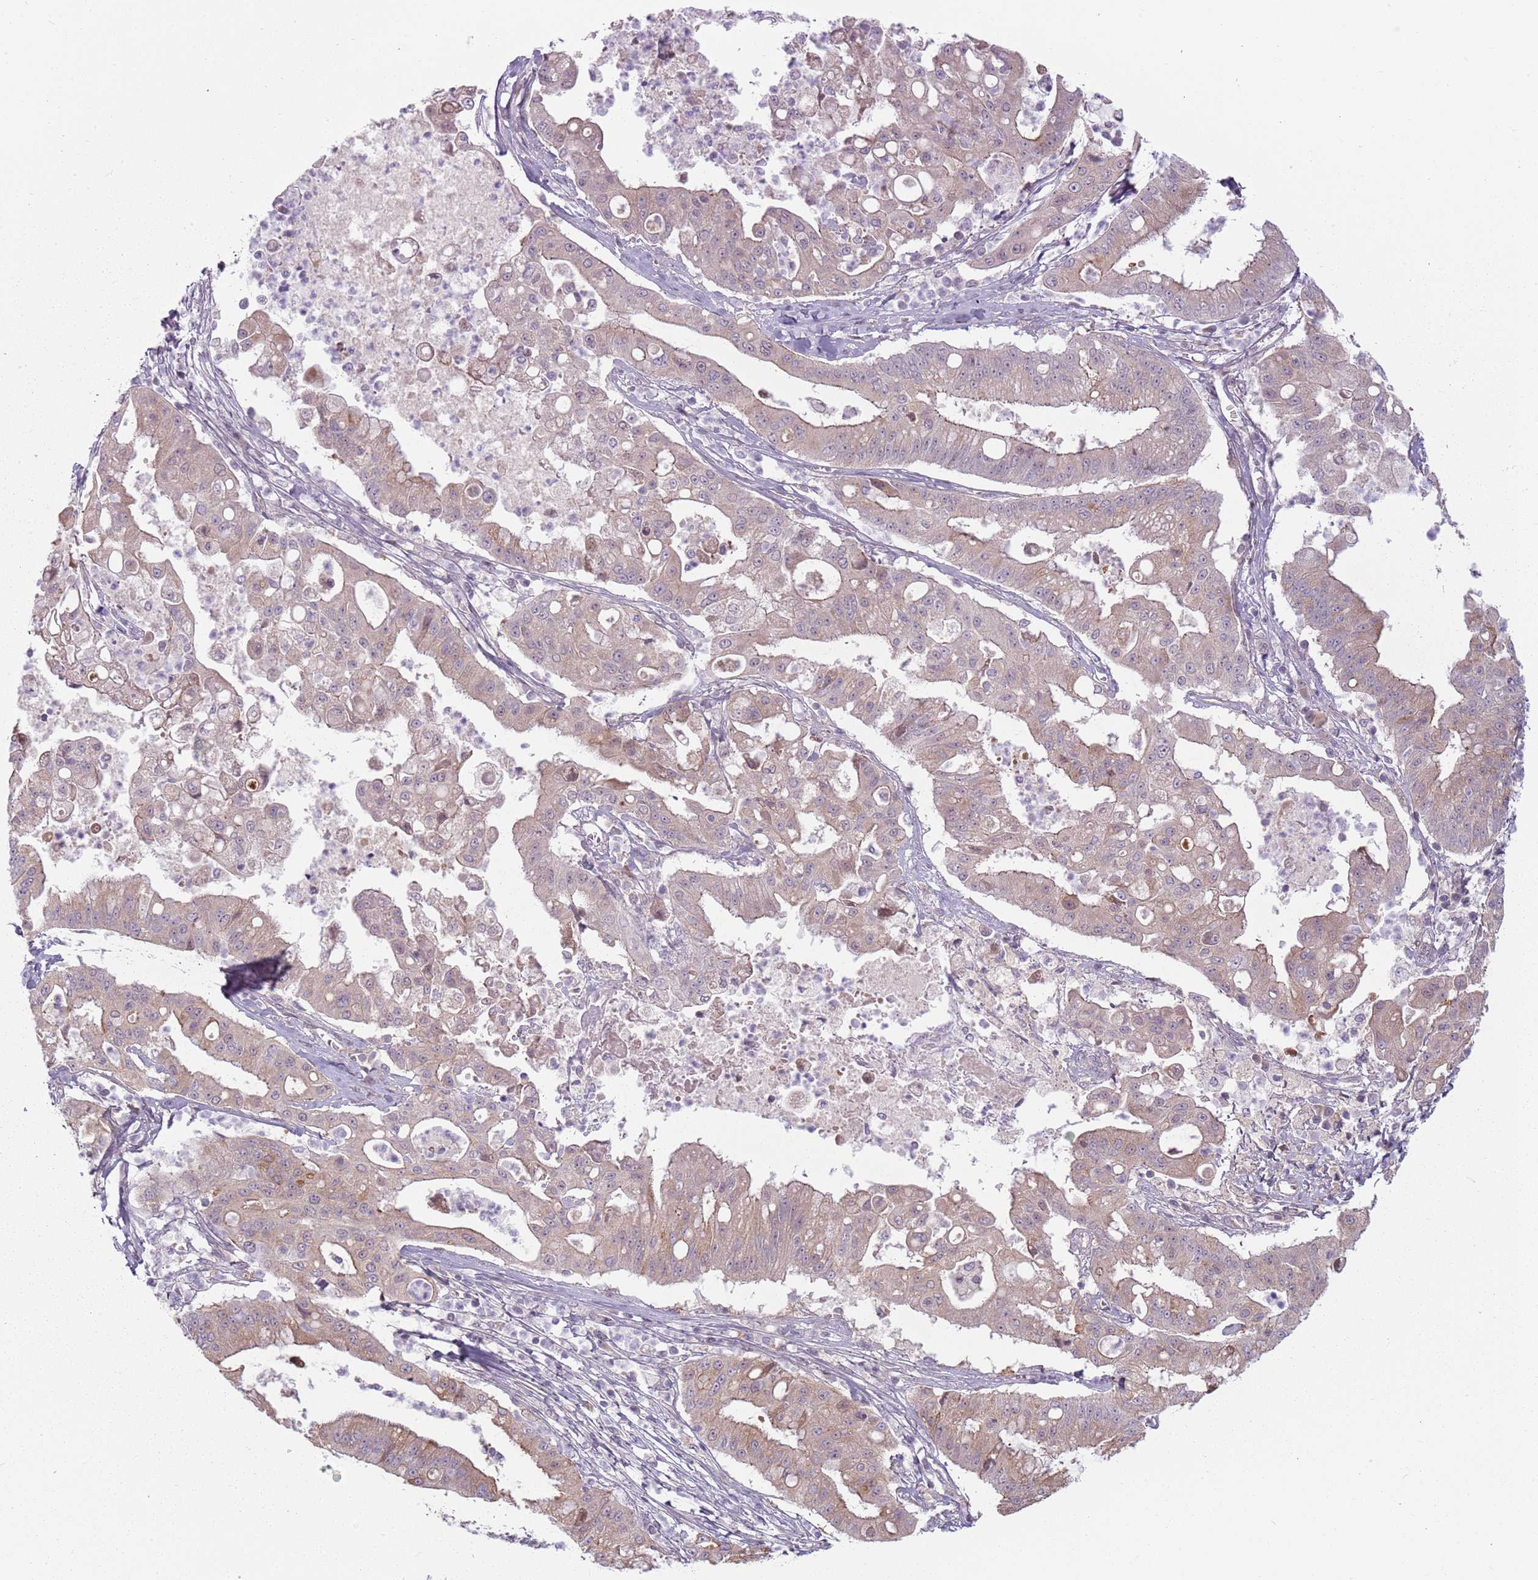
{"staining": {"intensity": "weak", "quantity": "25%-75%", "location": "cytoplasmic/membranous"}, "tissue": "ovarian cancer", "cell_type": "Tumor cells", "image_type": "cancer", "snomed": [{"axis": "morphology", "description": "Cystadenocarcinoma, mucinous, NOS"}, {"axis": "topography", "description": "Ovary"}], "caption": "Brown immunohistochemical staining in mucinous cystadenocarcinoma (ovarian) reveals weak cytoplasmic/membranous expression in about 25%-75% of tumor cells.", "gene": "ADGRG1", "patient": {"sex": "female", "age": 70}}